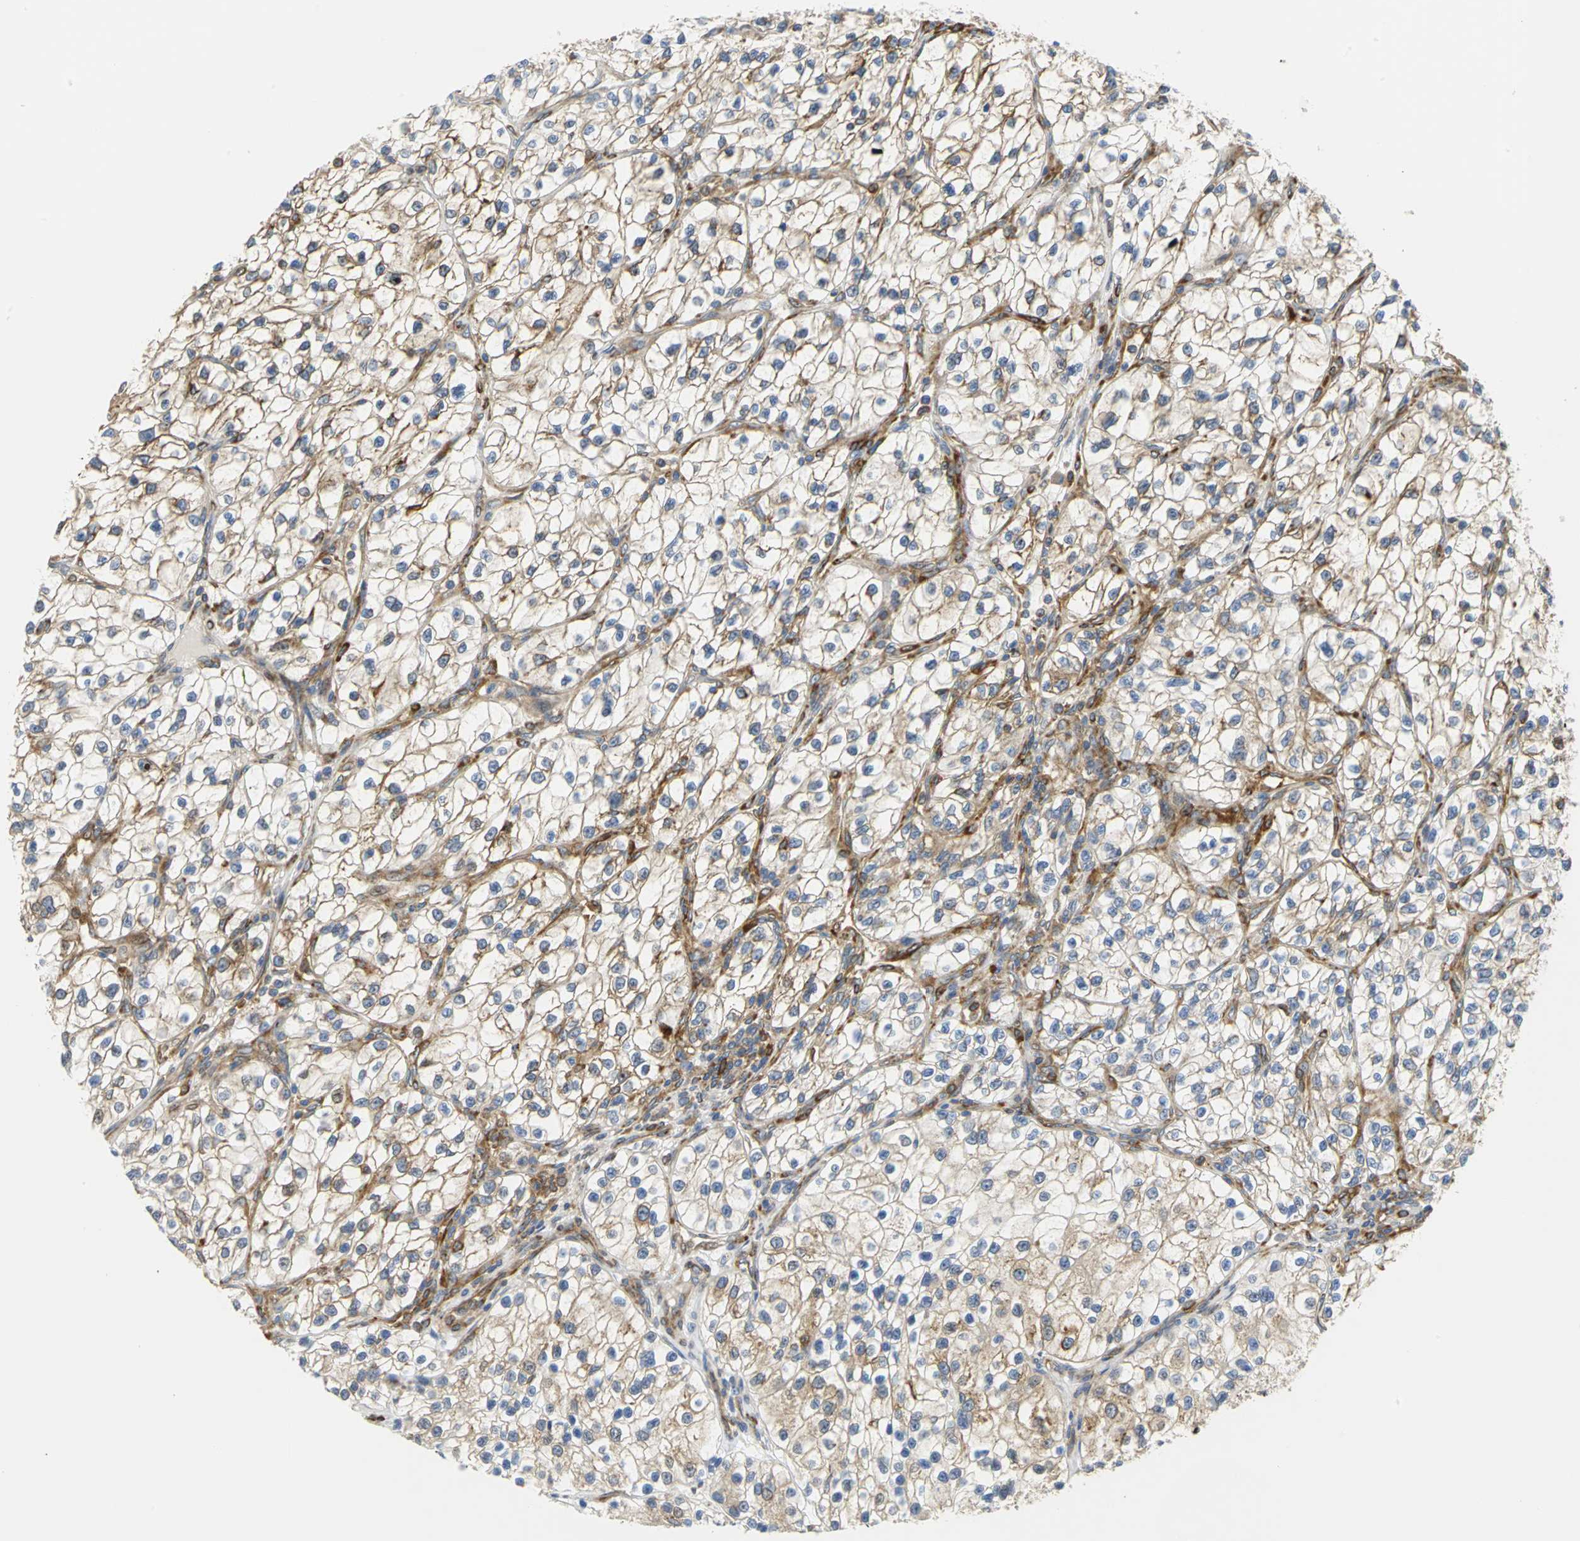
{"staining": {"intensity": "moderate", "quantity": "25%-75%", "location": "cytoplasmic/membranous"}, "tissue": "renal cancer", "cell_type": "Tumor cells", "image_type": "cancer", "snomed": [{"axis": "morphology", "description": "Adenocarcinoma, NOS"}, {"axis": "topography", "description": "Kidney"}], "caption": "A brown stain highlights moderate cytoplasmic/membranous staining of a protein in renal cancer tumor cells.", "gene": "YBX1", "patient": {"sex": "female", "age": 57}}